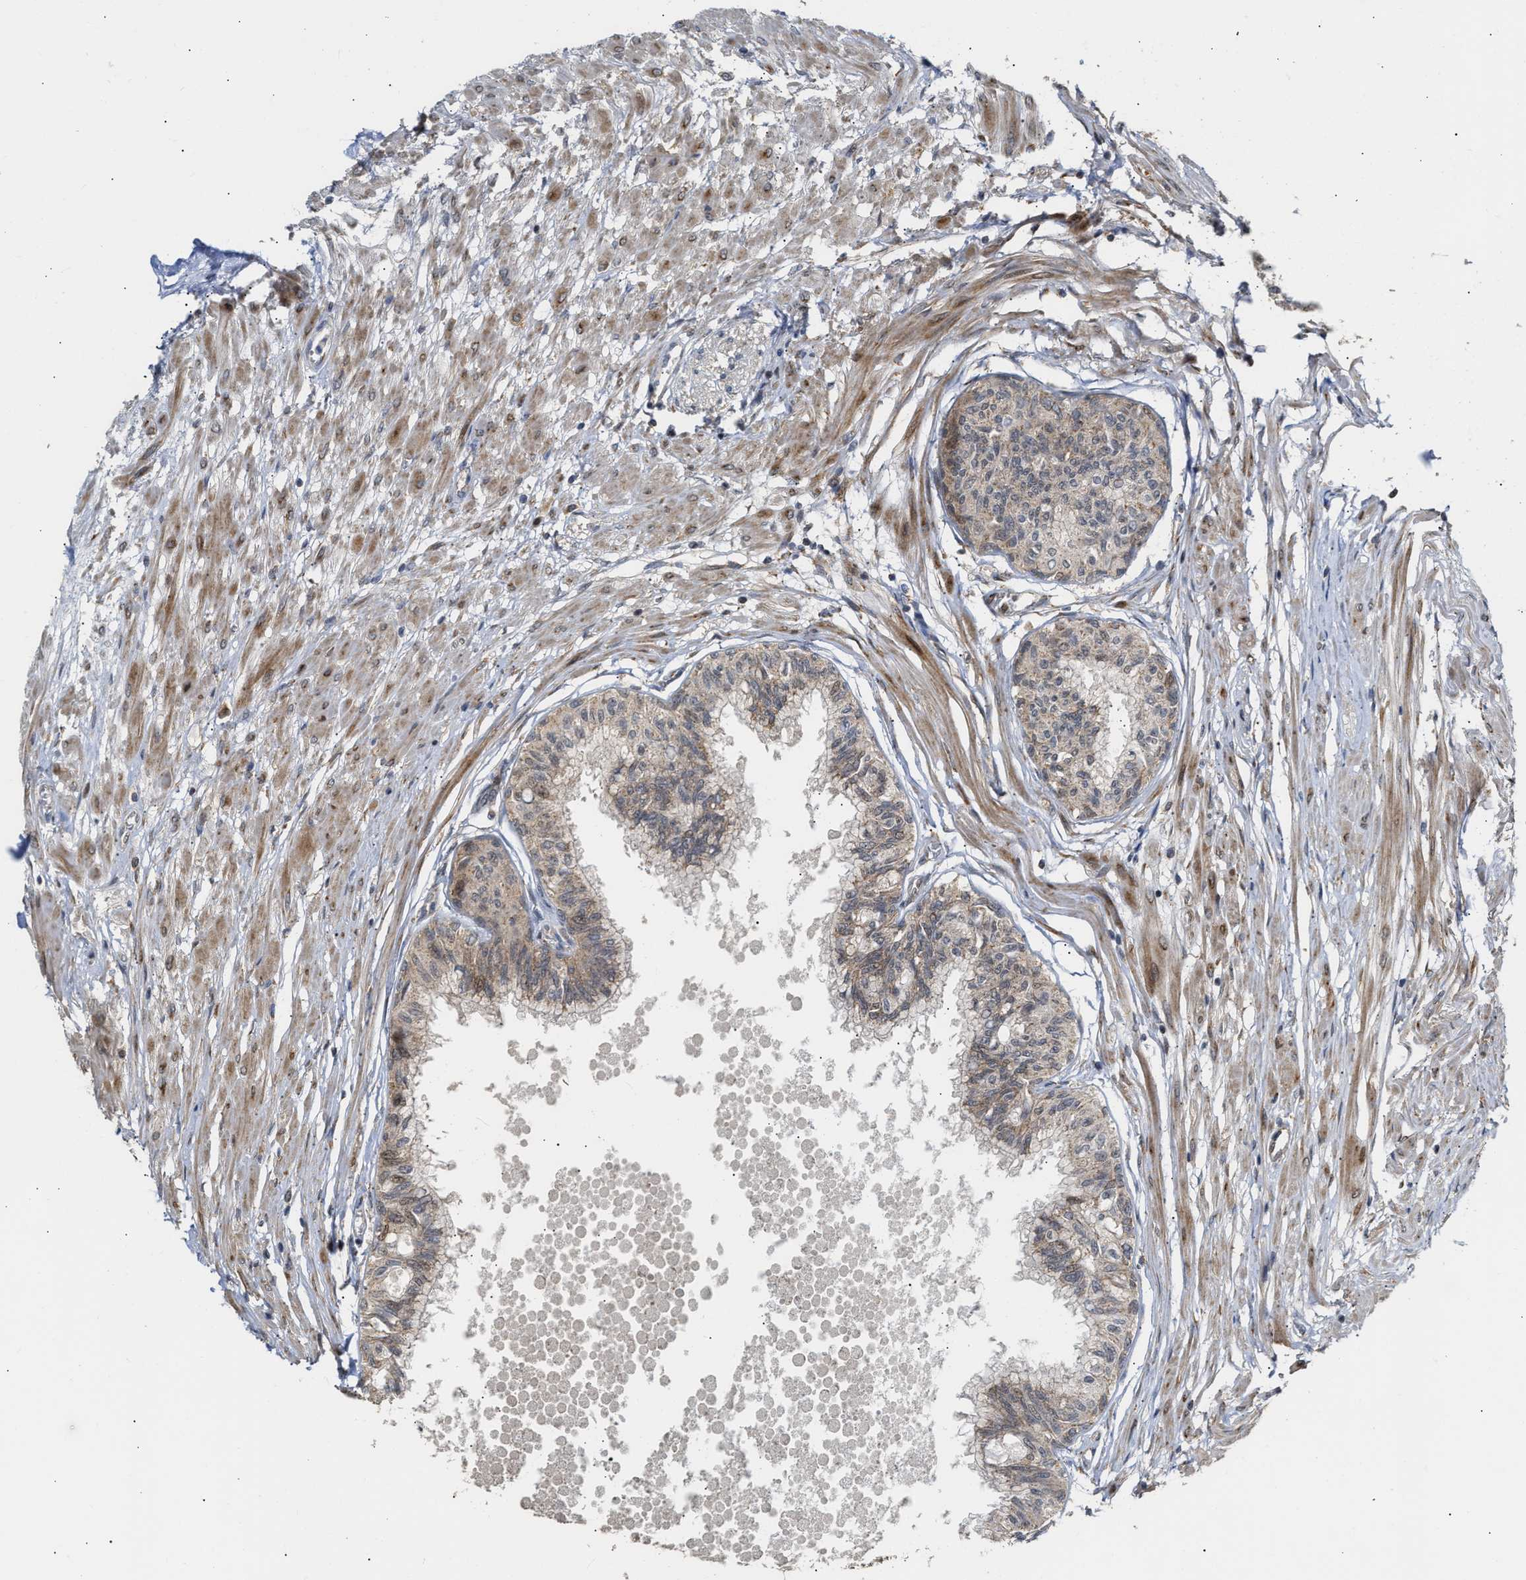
{"staining": {"intensity": "moderate", "quantity": ">75%", "location": "cytoplasmic/membranous"}, "tissue": "prostate", "cell_type": "Glandular cells", "image_type": "normal", "snomed": [{"axis": "morphology", "description": "Normal tissue, NOS"}, {"axis": "topography", "description": "Prostate"}, {"axis": "topography", "description": "Seminal veicle"}], "caption": "This photomicrograph displays IHC staining of normal prostate, with medium moderate cytoplasmic/membranous staining in about >75% of glandular cells.", "gene": "DEPTOR", "patient": {"sex": "male", "age": 60}}